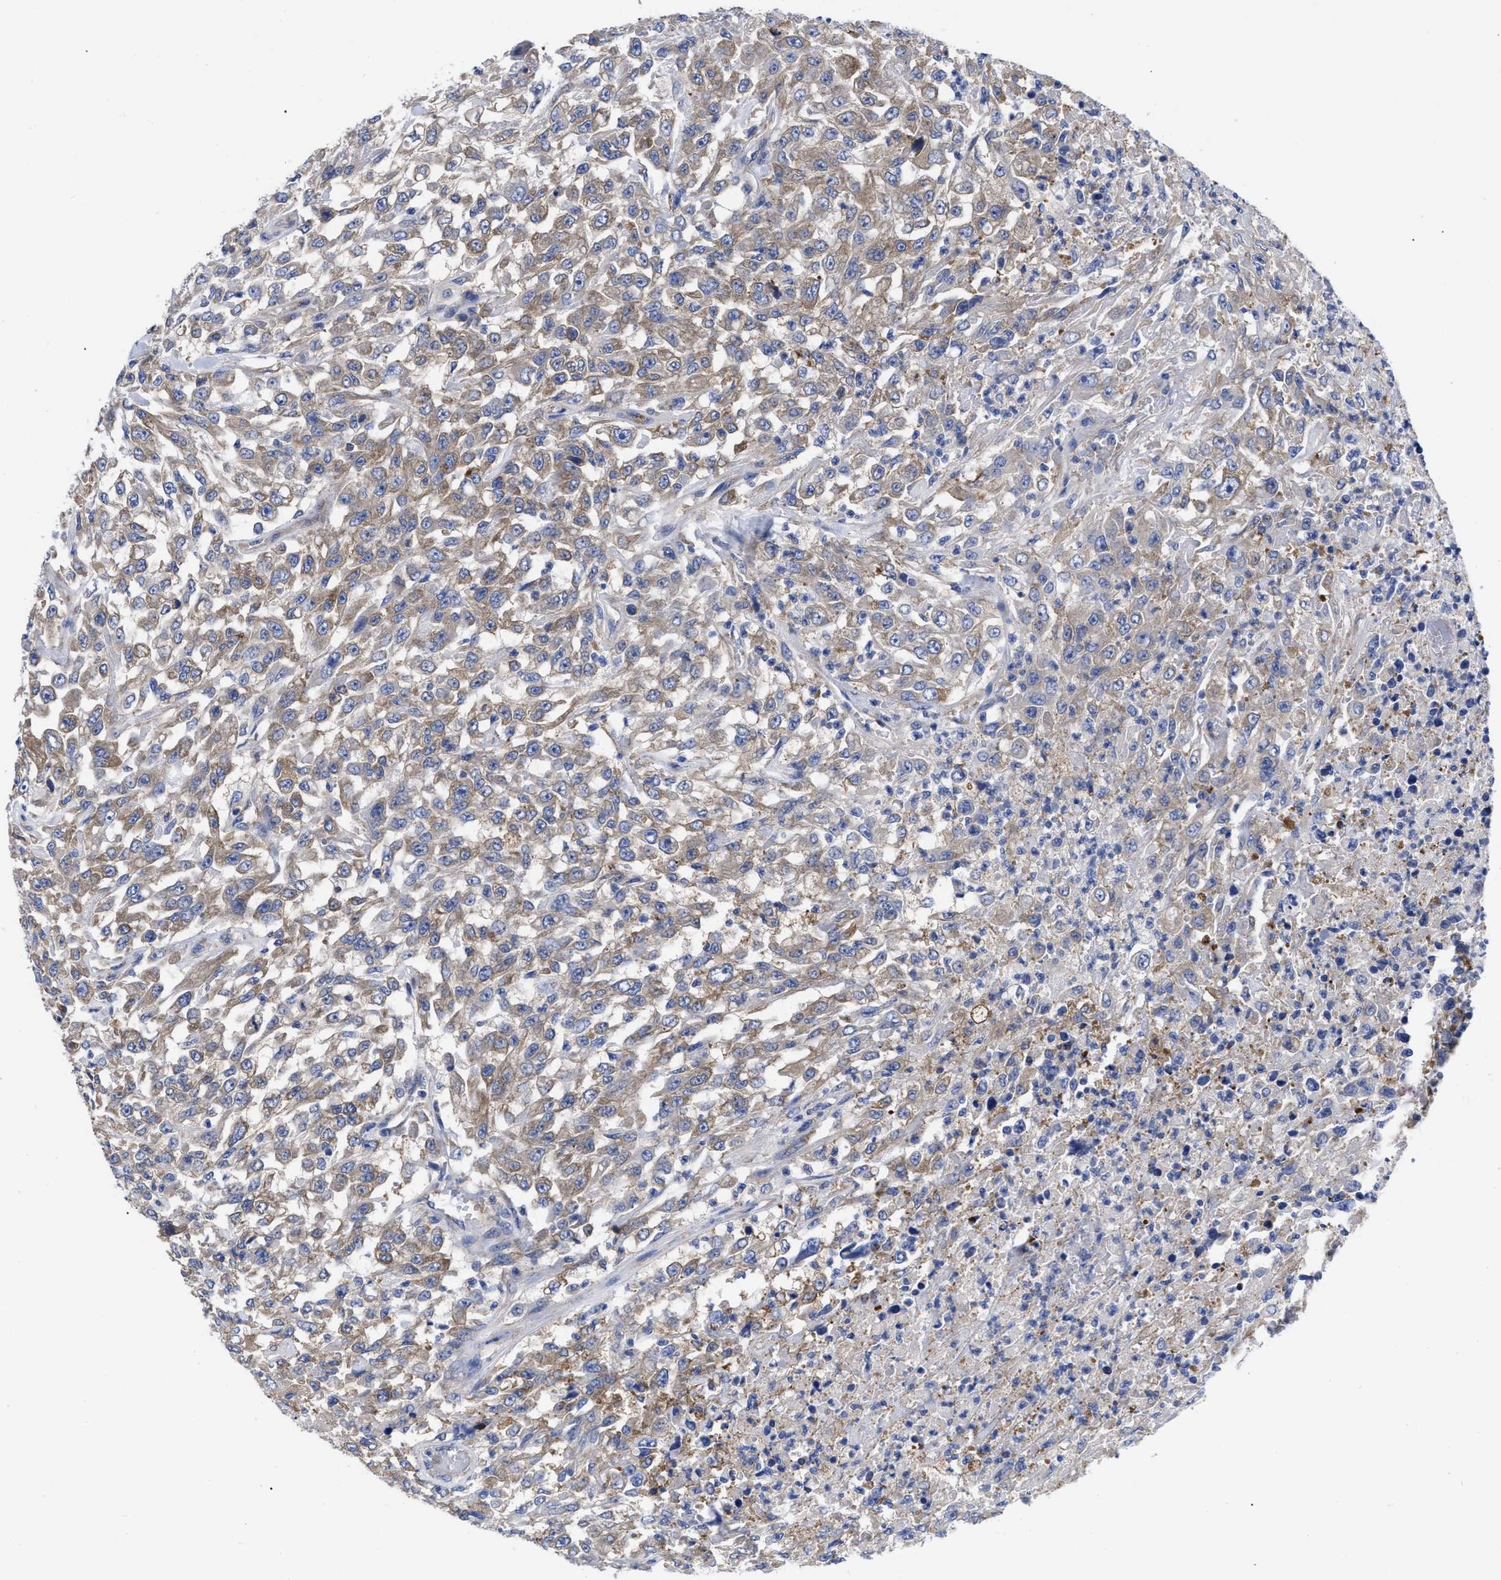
{"staining": {"intensity": "moderate", "quantity": ">75%", "location": "cytoplasmic/membranous"}, "tissue": "urothelial cancer", "cell_type": "Tumor cells", "image_type": "cancer", "snomed": [{"axis": "morphology", "description": "Urothelial carcinoma, High grade"}, {"axis": "topography", "description": "Urinary bladder"}], "caption": "An image showing moderate cytoplasmic/membranous staining in about >75% of tumor cells in high-grade urothelial carcinoma, as visualized by brown immunohistochemical staining.", "gene": "RBKS", "patient": {"sex": "male", "age": 46}}